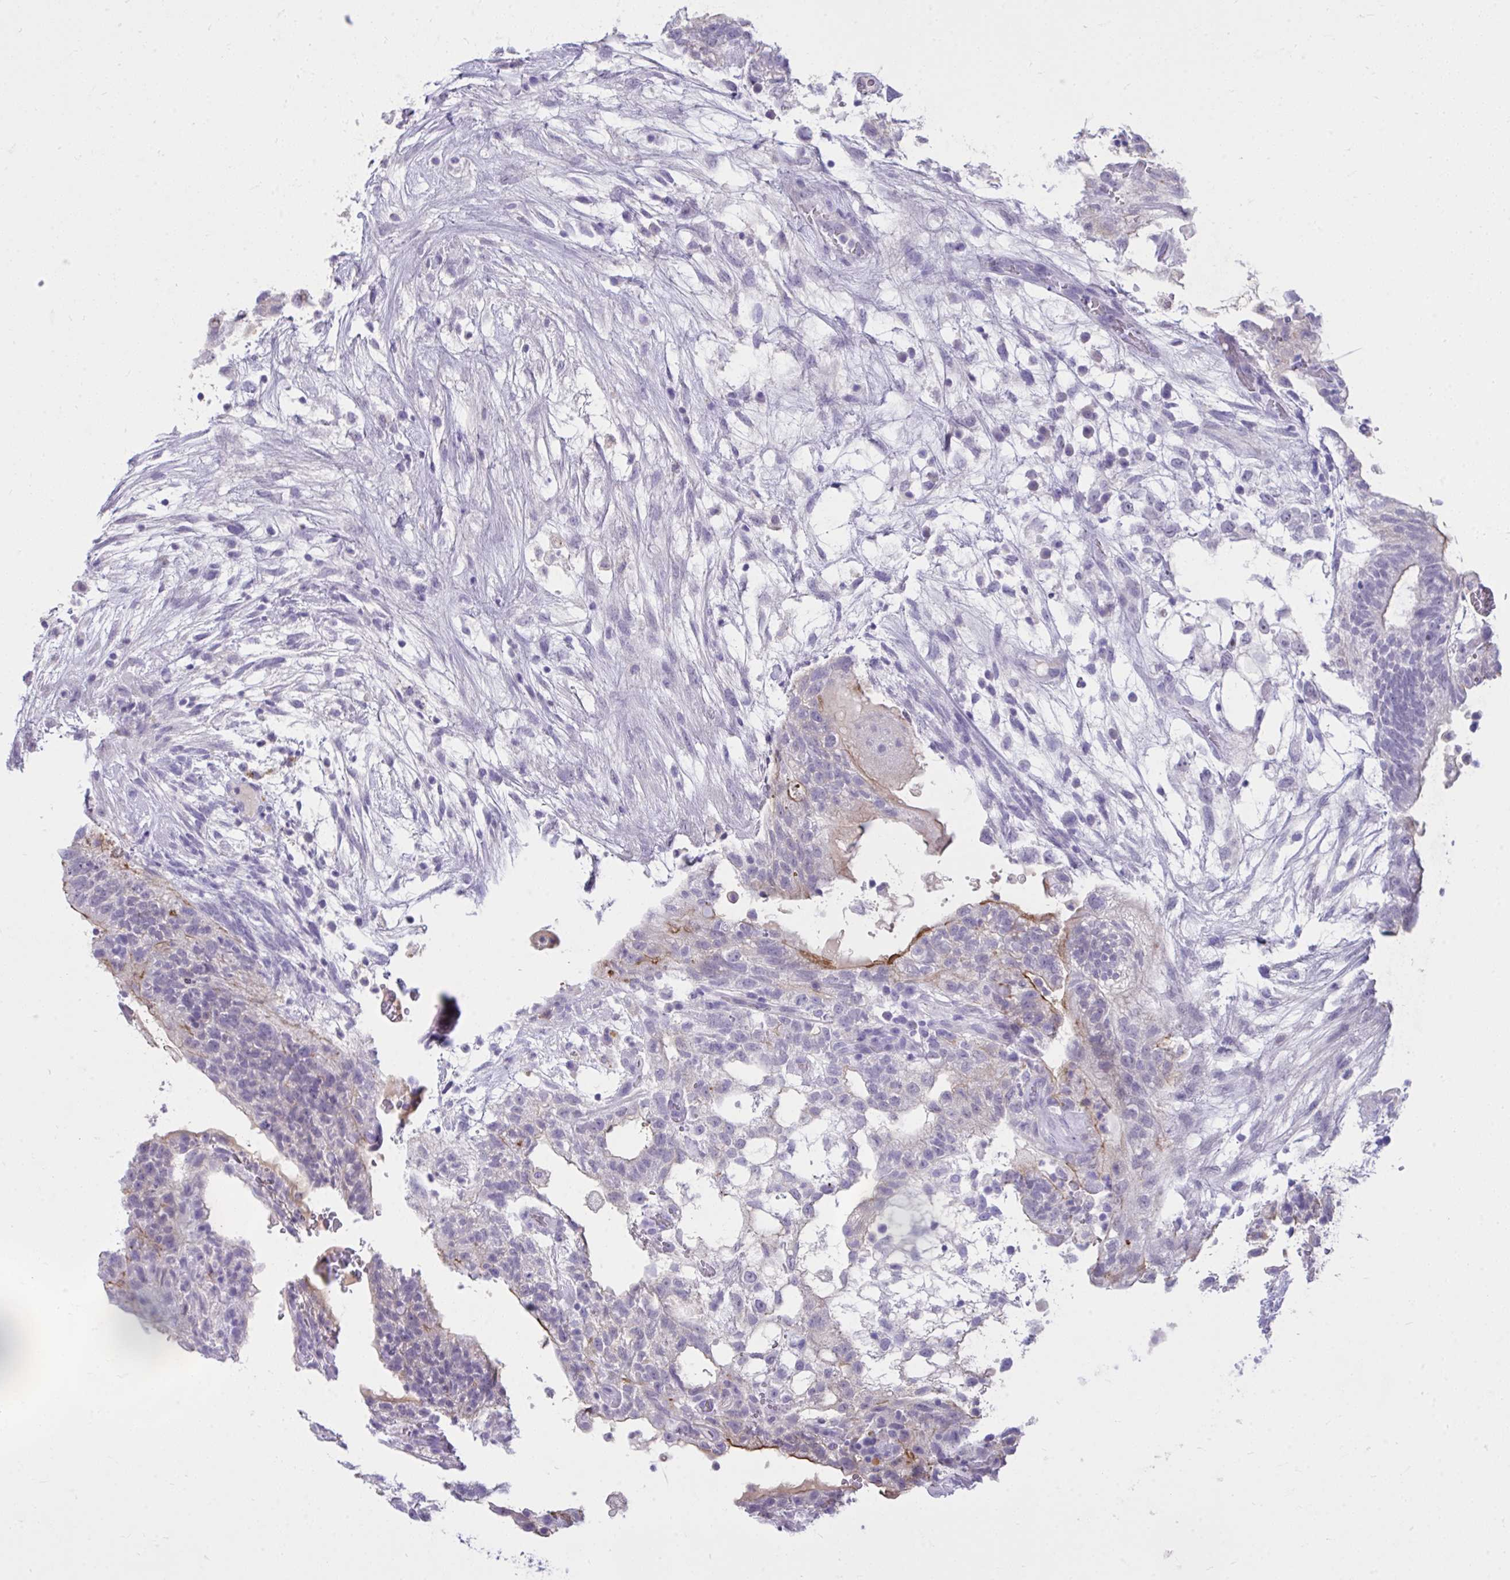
{"staining": {"intensity": "strong", "quantity": "<25%", "location": "cytoplasmic/membranous"}, "tissue": "testis cancer", "cell_type": "Tumor cells", "image_type": "cancer", "snomed": [{"axis": "morphology", "description": "Normal tissue, NOS"}, {"axis": "morphology", "description": "Carcinoma, Embryonal, NOS"}, {"axis": "topography", "description": "Testis"}], "caption": "Protein expression analysis of human testis cancer reveals strong cytoplasmic/membranous positivity in about <25% of tumor cells. (brown staining indicates protein expression, while blue staining denotes nuclei).", "gene": "PIGZ", "patient": {"sex": "male", "age": 32}}